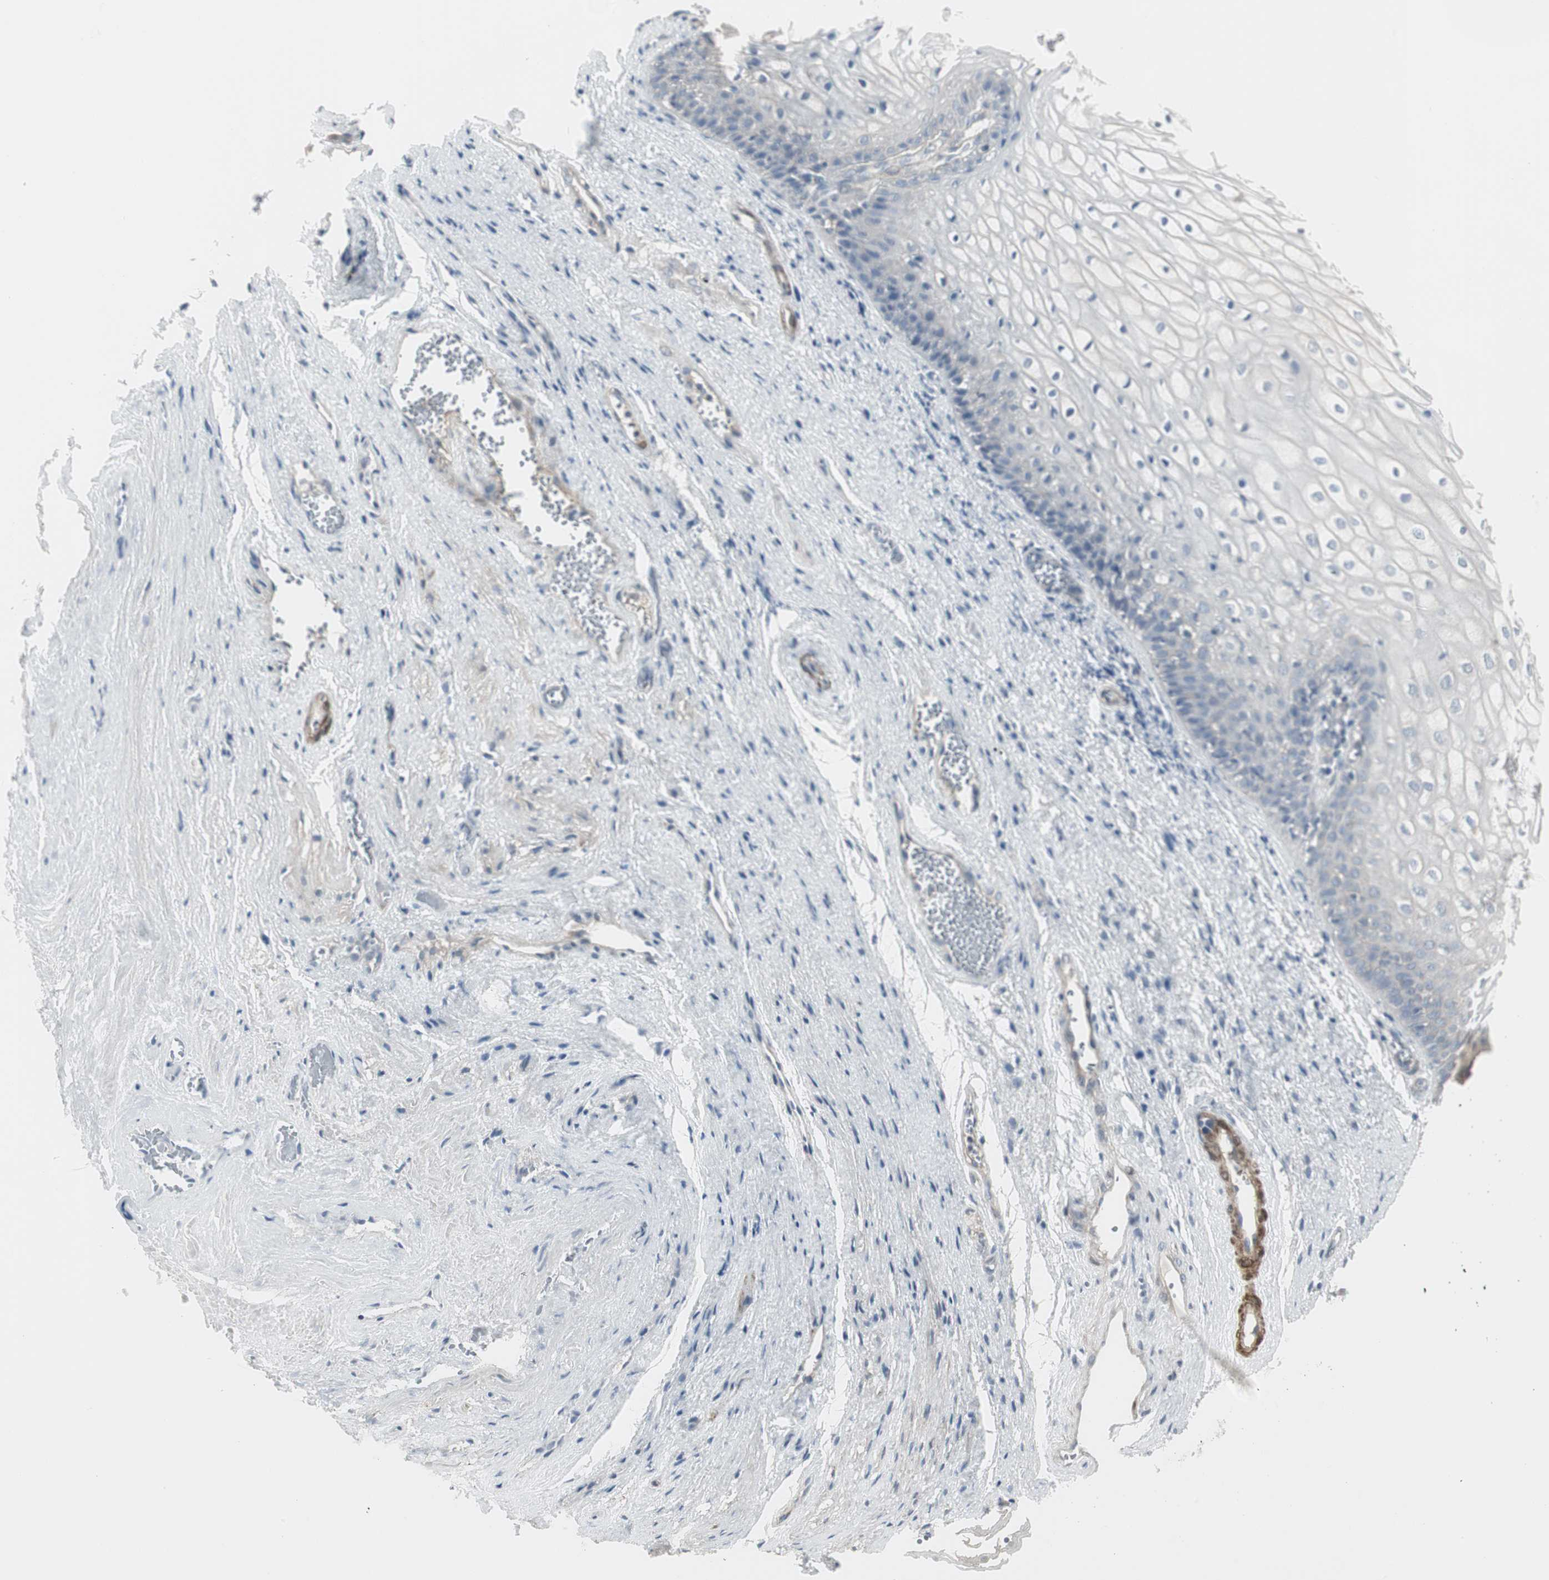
{"staining": {"intensity": "negative", "quantity": "none", "location": "none"}, "tissue": "vagina", "cell_type": "Squamous epithelial cells", "image_type": "normal", "snomed": [{"axis": "morphology", "description": "Normal tissue, NOS"}, {"axis": "topography", "description": "Vagina"}], "caption": "Histopathology image shows no protein staining in squamous epithelial cells of unremarkable vagina. (DAB (3,3'-diaminobenzidine) IHC, high magnification).", "gene": "DMPK", "patient": {"sex": "female", "age": 34}}